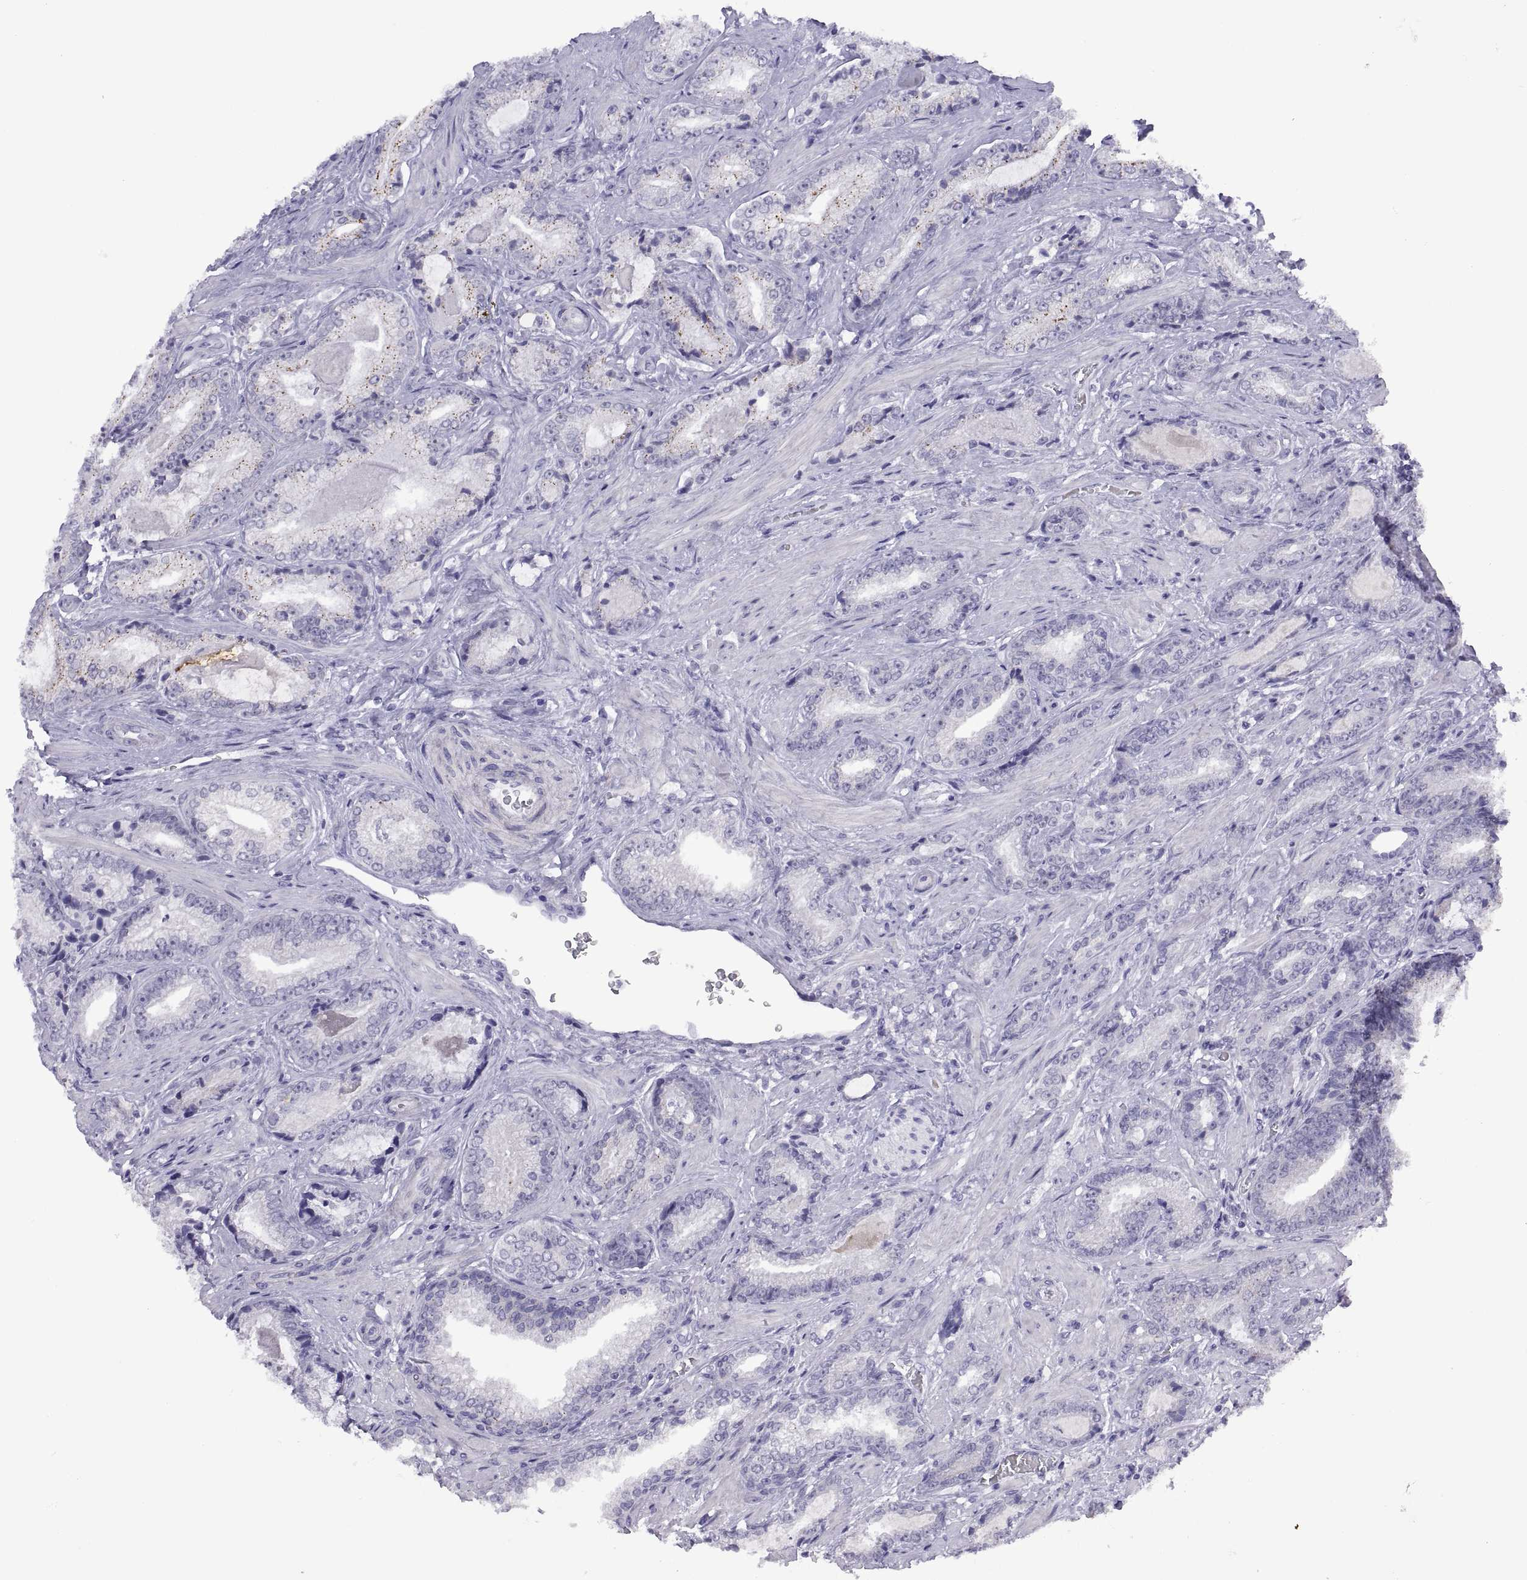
{"staining": {"intensity": "negative", "quantity": "none", "location": "none"}, "tissue": "prostate cancer", "cell_type": "Tumor cells", "image_type": "cancer", "snomed": [{"axis": "morphology", "description": "Adenocarcinoma, Low grade"}, {"axis": "topography", "description": "Prostate"}], "caption": "This image is of low-grade adenocarcinoma (prostate) stained with IHC to label a protein in brown with the nuclei are counter-stained blue. There is no expression in tumor cells. (DAB immunohistochemistry (IHC) visualized using brightfield microscopy, high magnification).", "gene": "VSX2", "patient": {"sex": "male", "age": 61}}